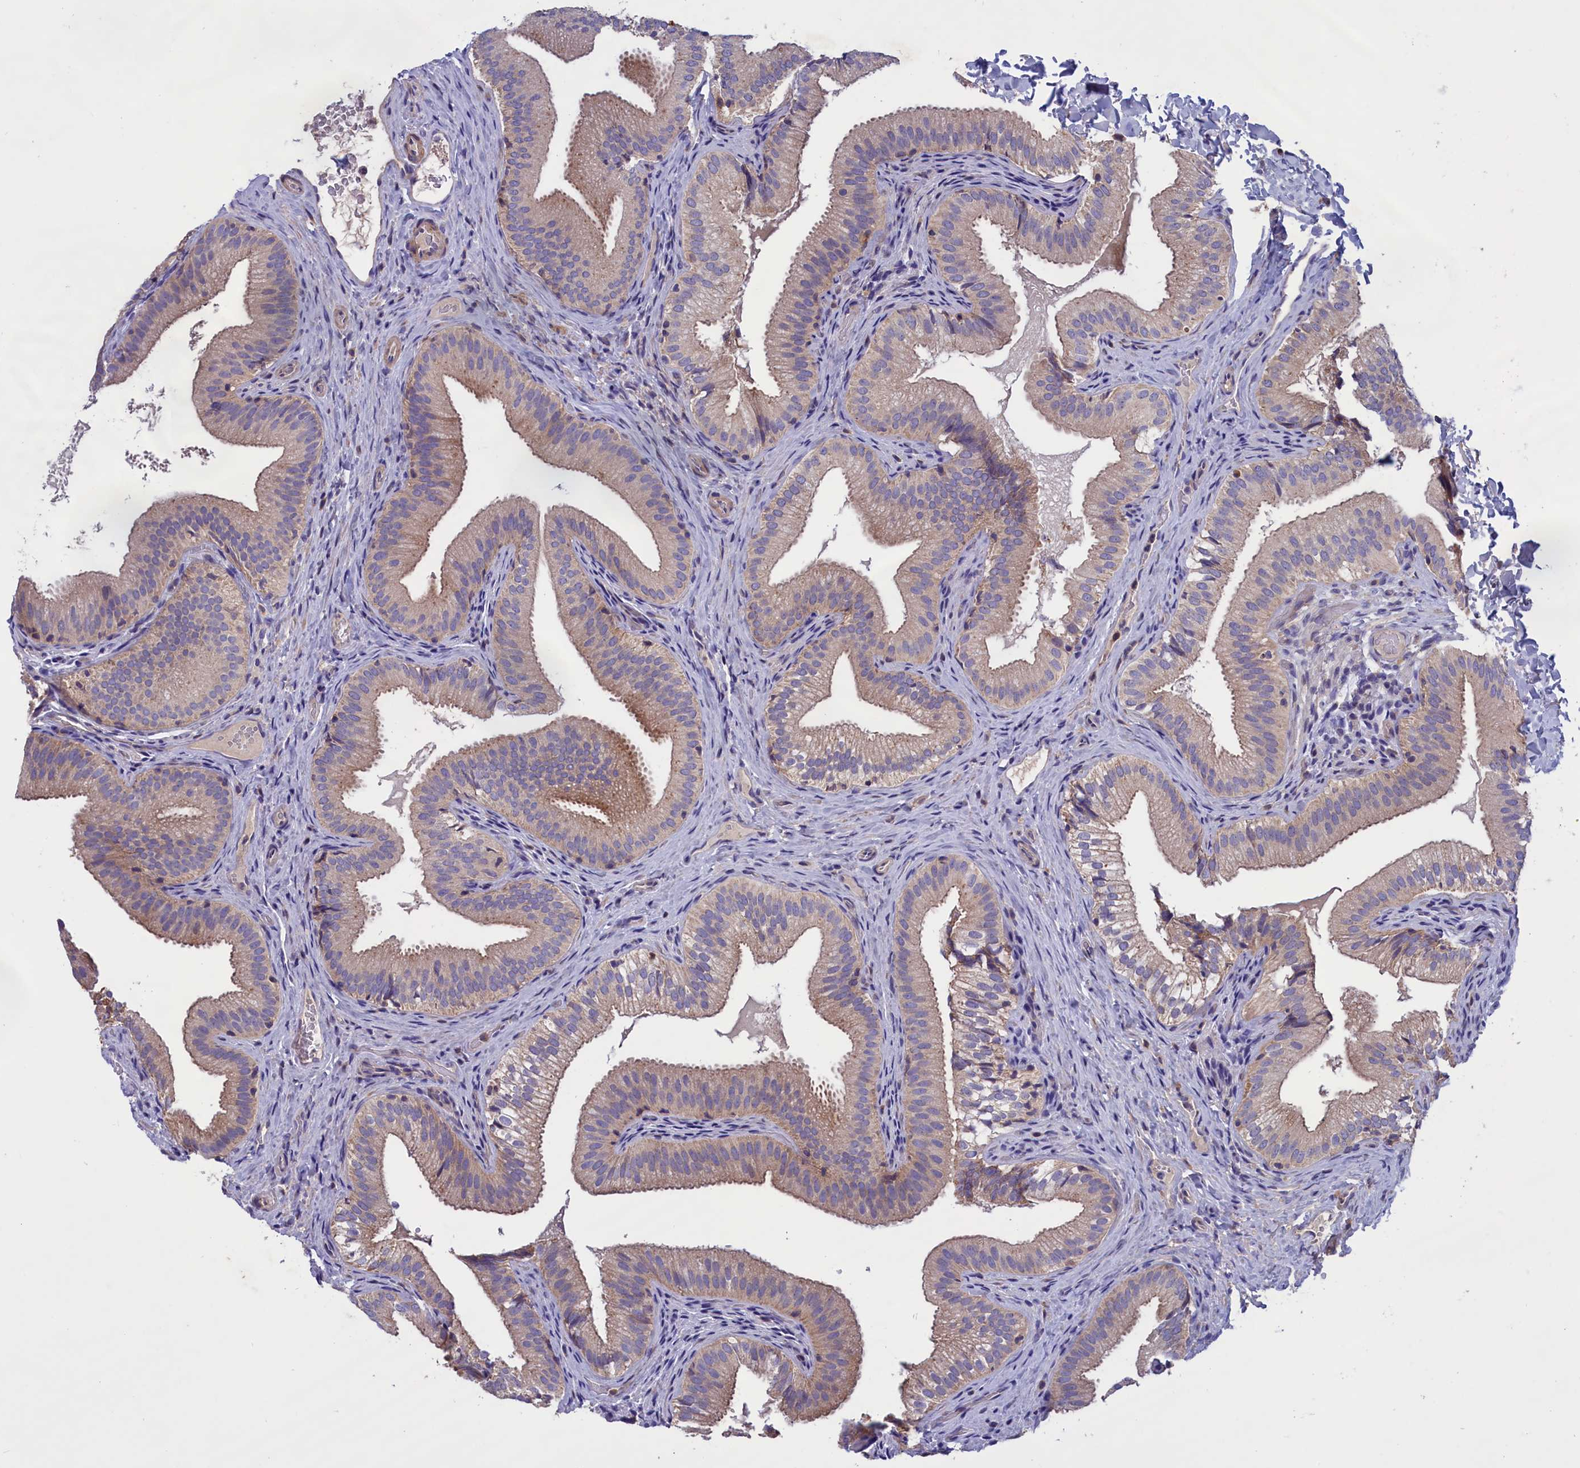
{"staining": {"intensity": "weak", "quantity": "25%-75%", "location": "cytoplasmic/membranous"}, "tissue": "gallbladder", "cell_type": "Glandular cells", "image_type": "normal", "snomed": [{"axis": "morphology", "description": "Normal tissue, NOS"}, {"axis": "topography", "description": "Gallbladder"}], "caption": "An immunohistochemistry (IHC) photomicrograph of benign tissue is shown. Protein staining in brown shows weak cytoplasmic/membranous positivity in gallbladder within glandular cells. Nuclei are stained in blue.", "gene": "AMDHD2", "patient": {"sex": "female", "age": 30}}